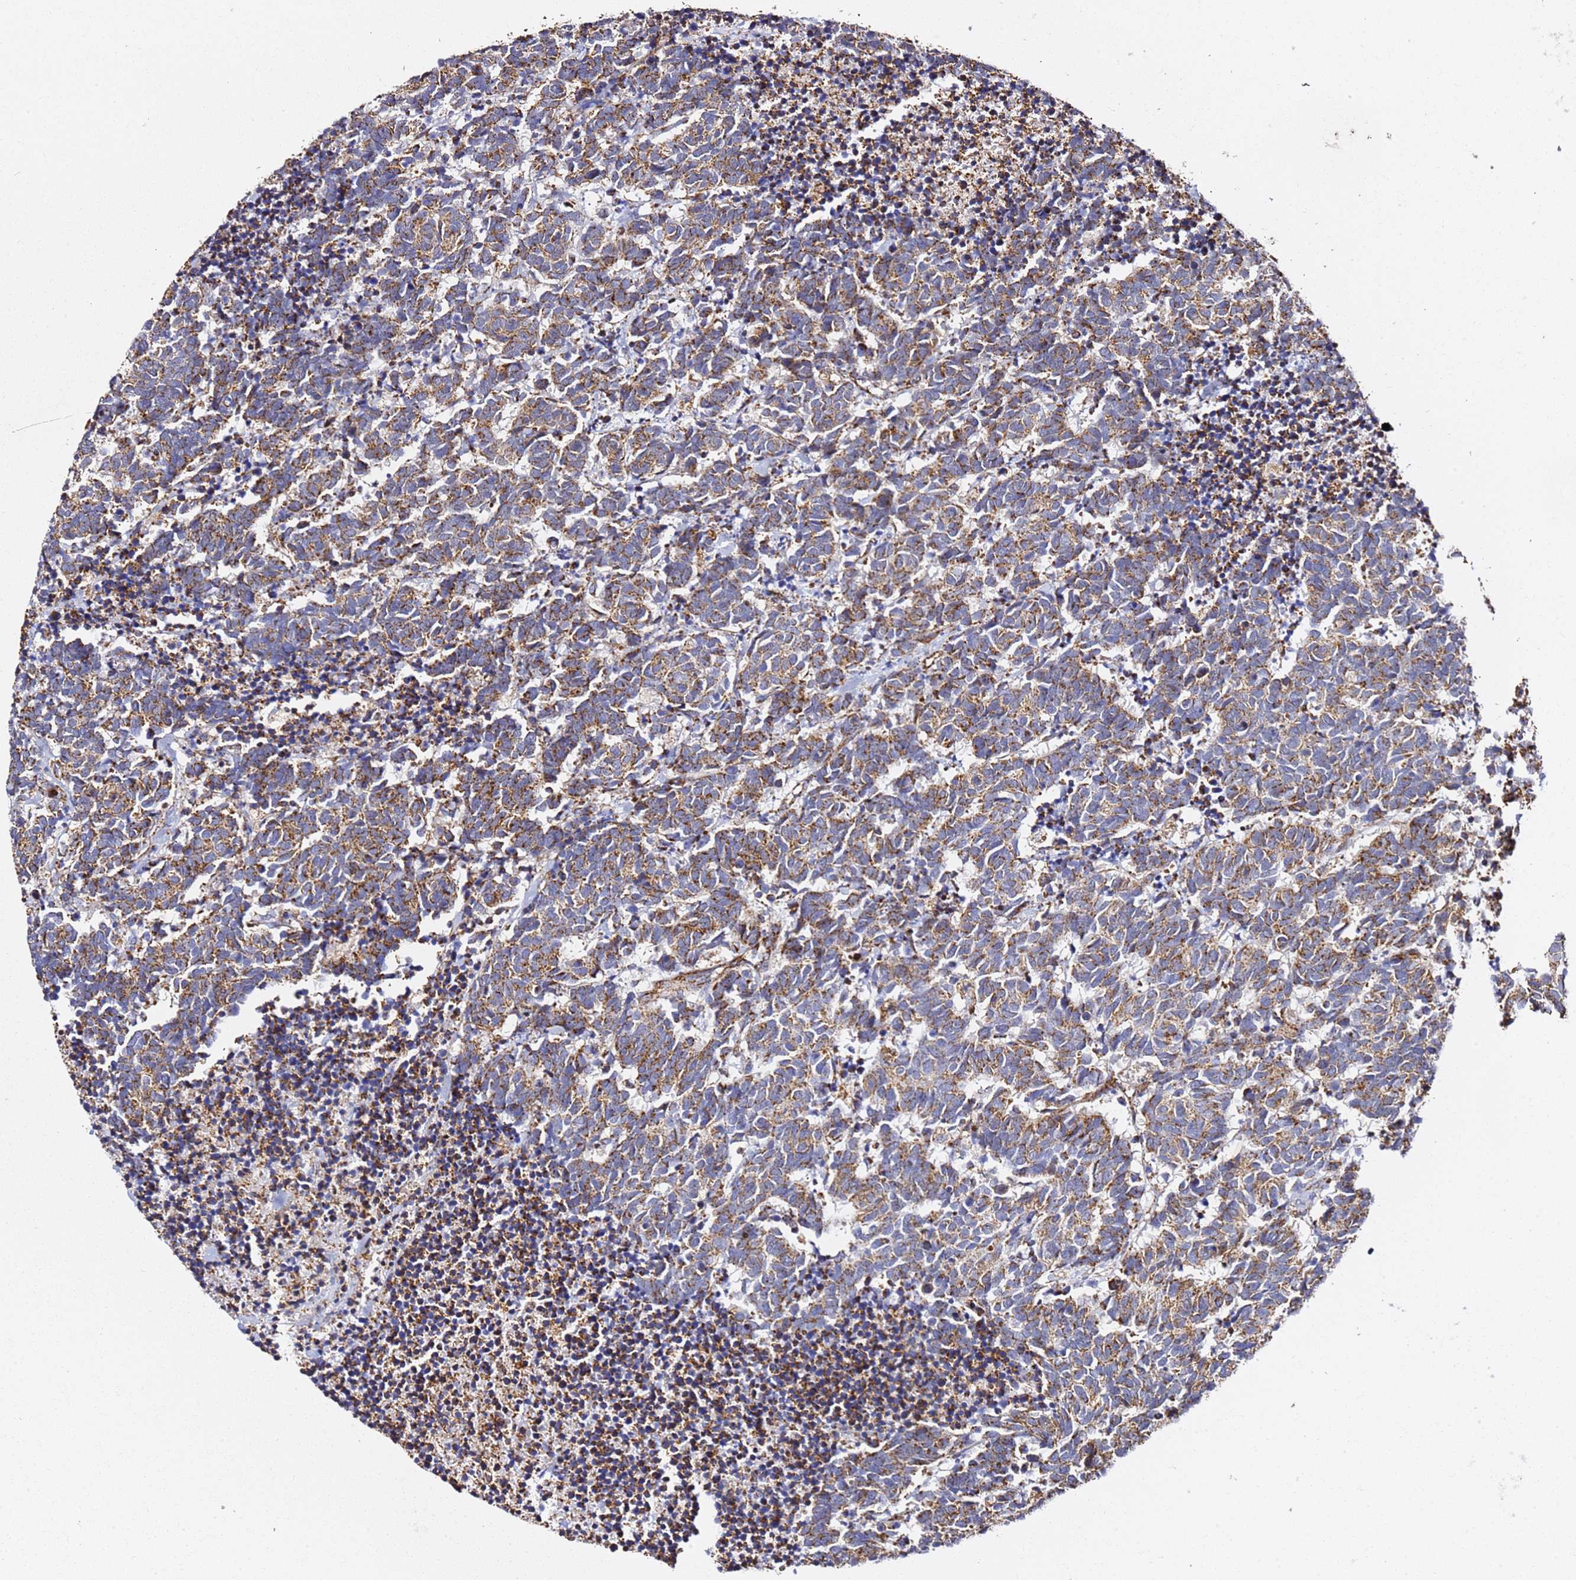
{"staining": {"intensity": "moderate", "quantity": ">75%", "location": "cytoplasmic/membranous"}, "tissue": "carcinoid", "cell_type": "Tumor cells", "image_type": "cancer", "snomed": [{"axis": "morphology", "description": "Carcinoma, NOS"}, {"axis": "morphology", "description": "Carcinoid, malignant, NOS"}, {"axis": "topography", "description": "Prostate"}], "caption": "This image demonstrates IHC staining of malignant carcinoid, with medium moderate cytoplasmic/membranous staining in approximately >75% of tumor cells.", "gene": "NDUFA3", "patient": {"sex": "male", "age": 57}}